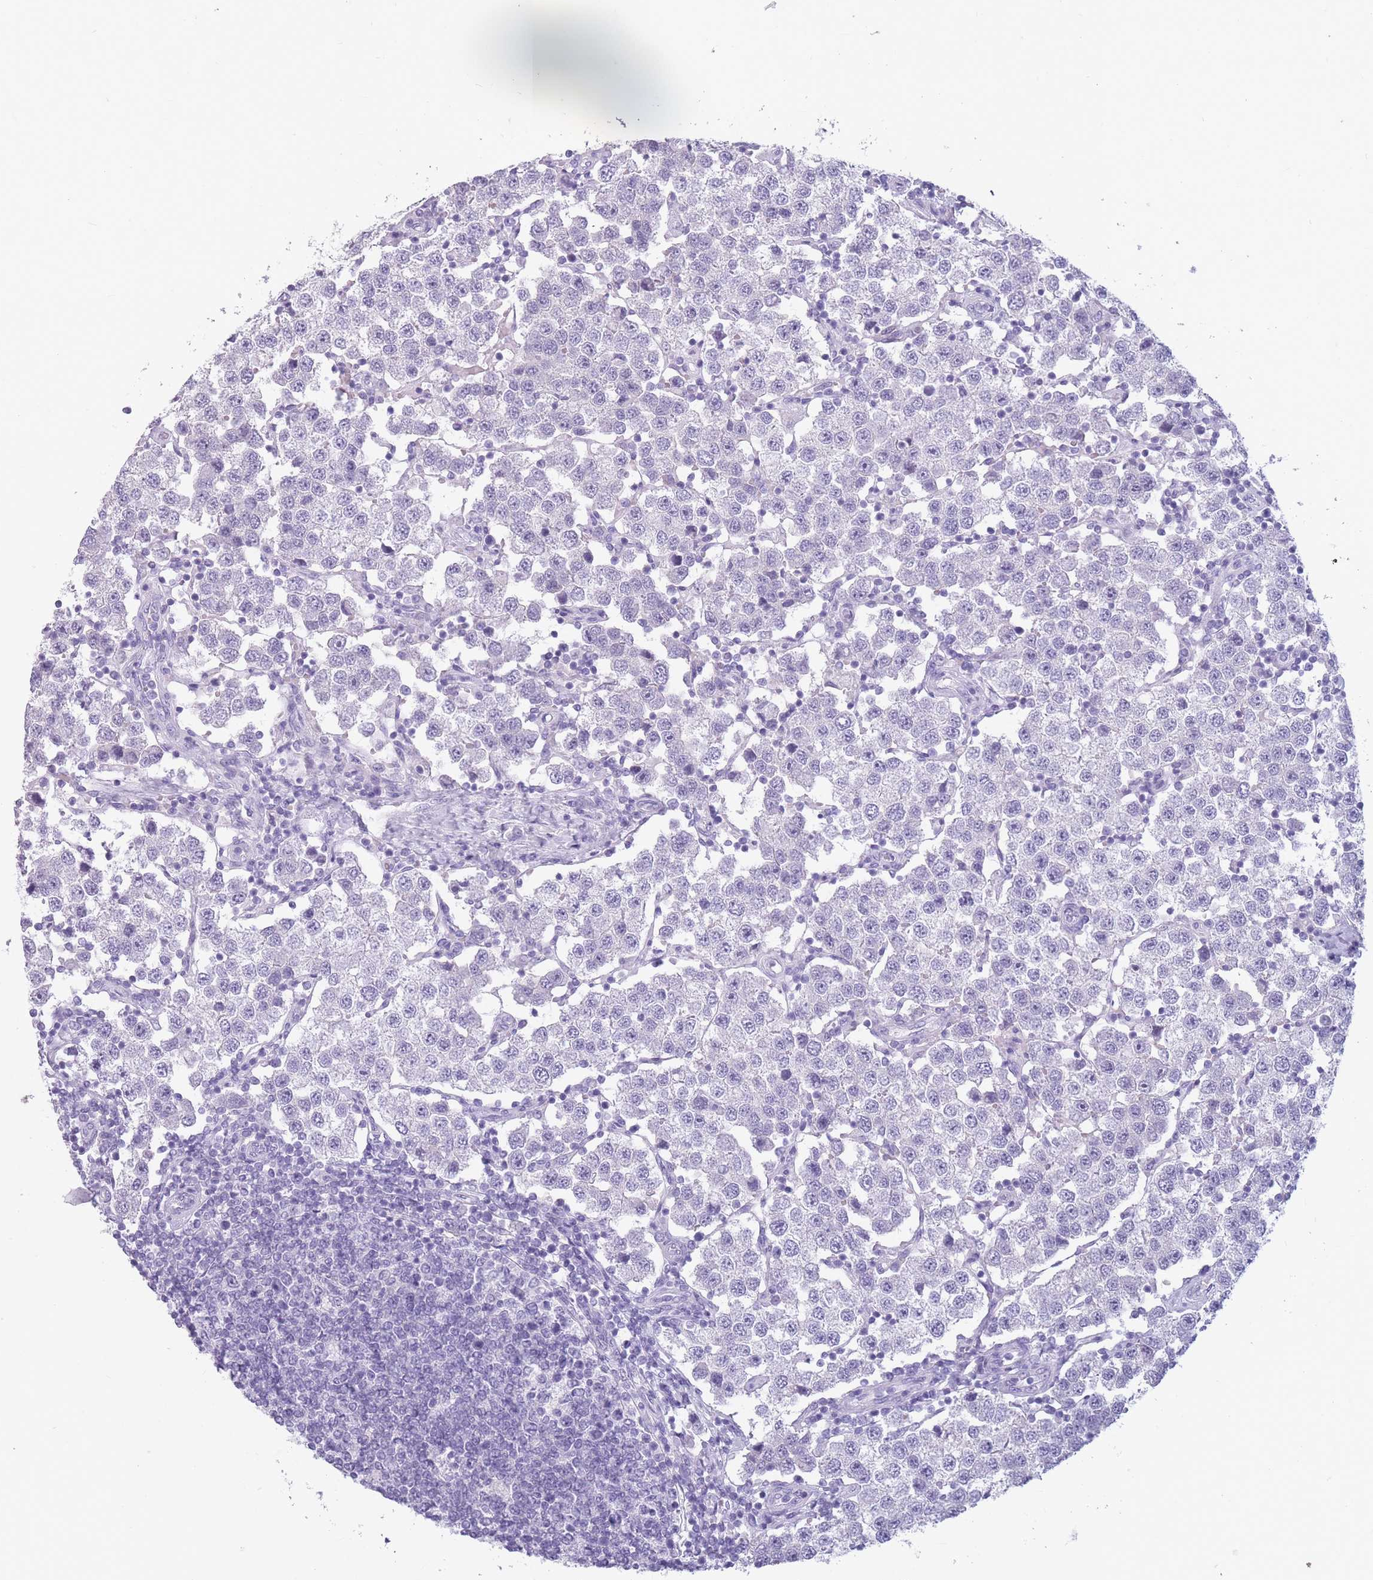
{"staining": {"intensity": "negative", "quantity": "none", "location": "none"}, "tissue": "testis cancer", "cell_type": "Tumor cells", "image_type": "cancer", "snomed": [{"axis": "morphology", "description": "Seminoma, NOS"}, {"axis": "topography", "description": "Testis"}], "caption": "Testis seminoma was stained to show a protein in brown. There is no significant positivity in tumor cells. (IHC, brightfield microscopy, high magnification).", "gene": "CCNO", "patient": {"sex": "male", "age": 37}}